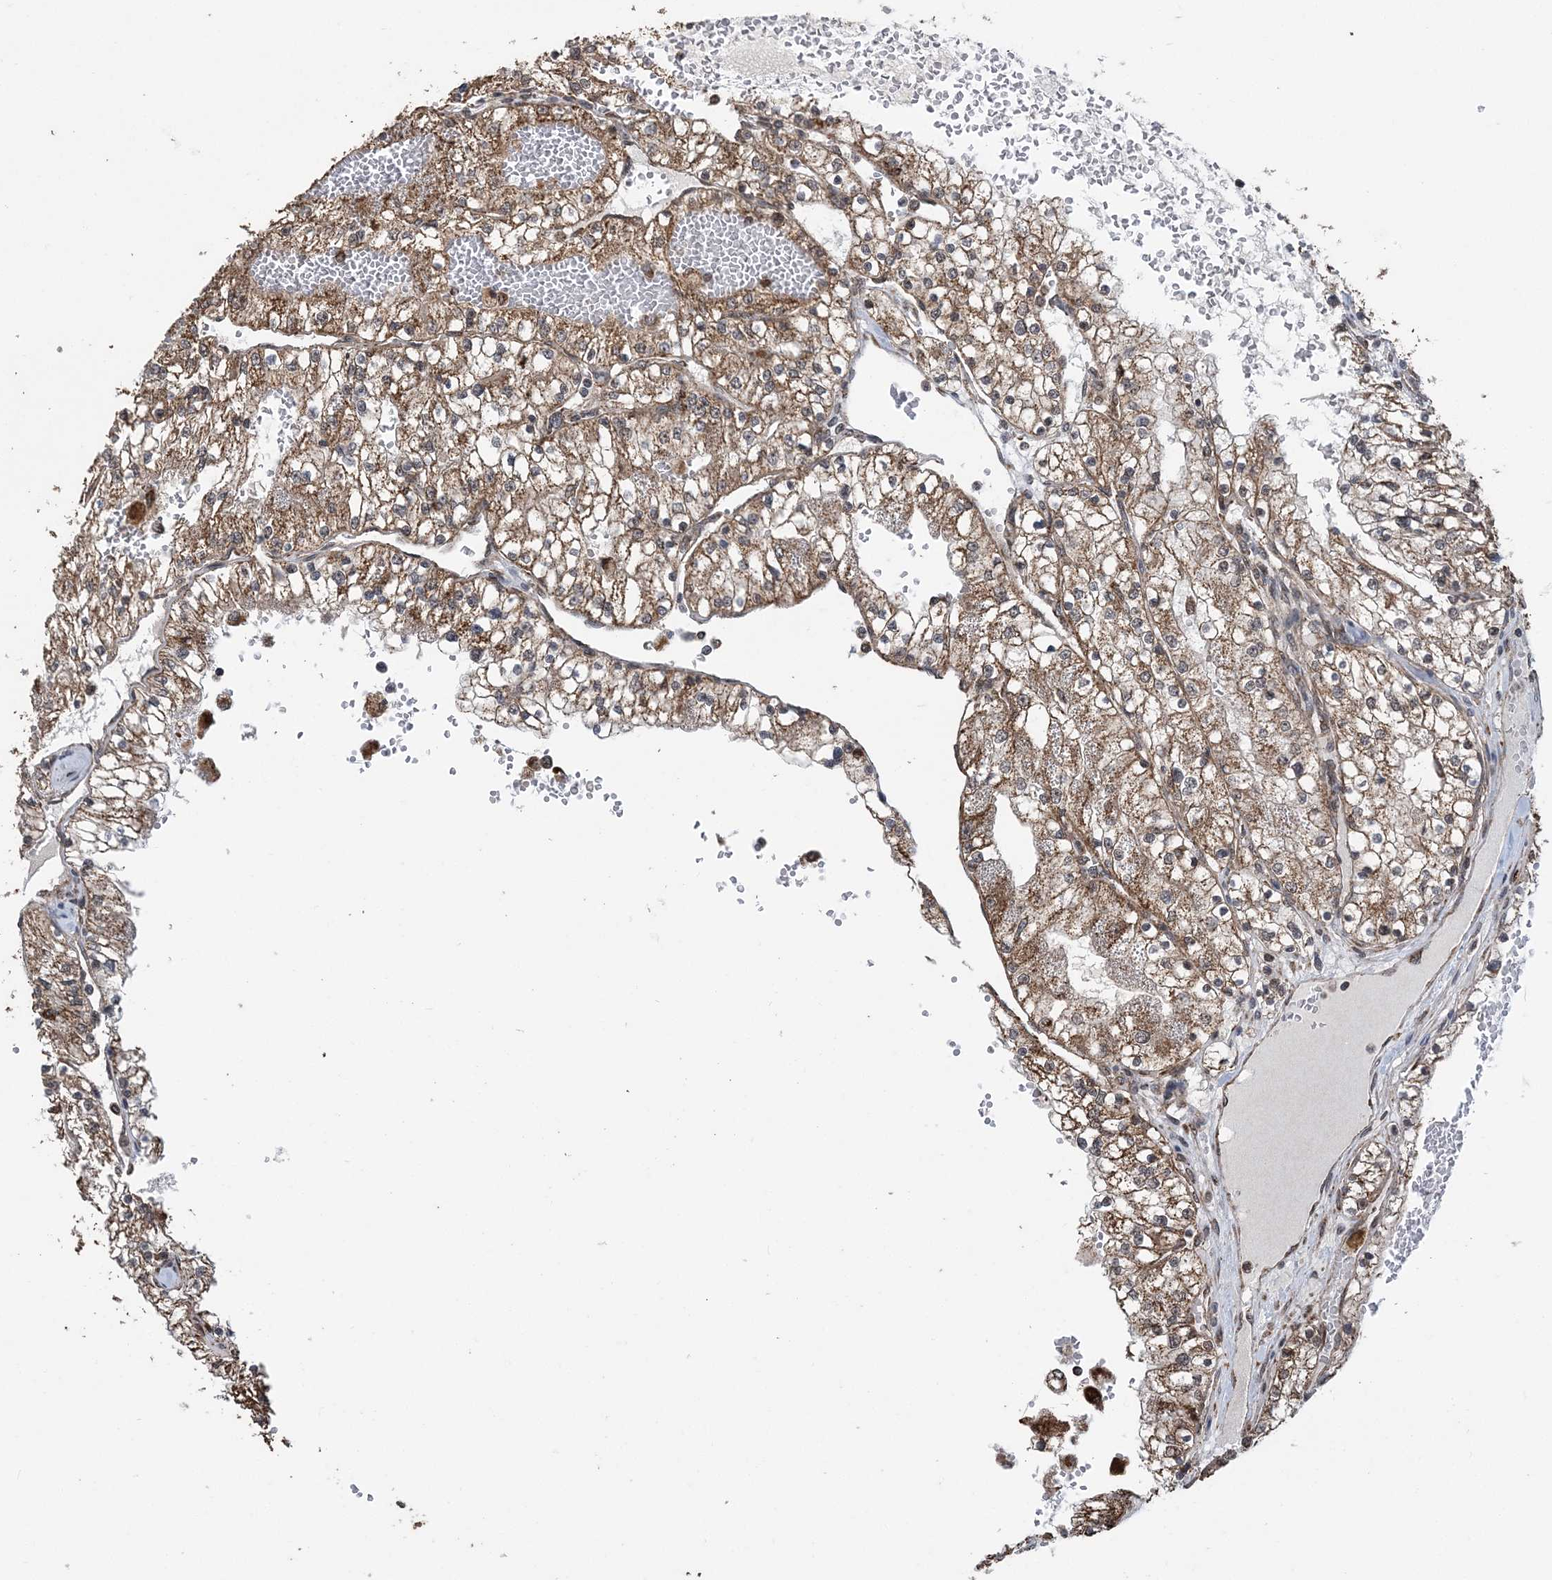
{"staining": {"intensity": "moderate", "quantity": ">75%", "location": "cytoplasmic/membranous"}, "tissue": "renal cancer", "cell_type": "Tumor cells", "image_type": "cancer", "snomed": [{"axis": "morphology", "description": "Normal tissue, NOS"}, {"axis": "morphology", "description": "Adenocarcinoma, NOS"}, {"axis": "topography", "description": "Kidney"}], "caption": "Adenocarcinoma (renal) stained with IHC exhibits moderate cytoplasmic/membranous staining in approximately >75% of tumor cells.", "gene": "PCBP1", "patient": {"sex": "male", "age": 68}}